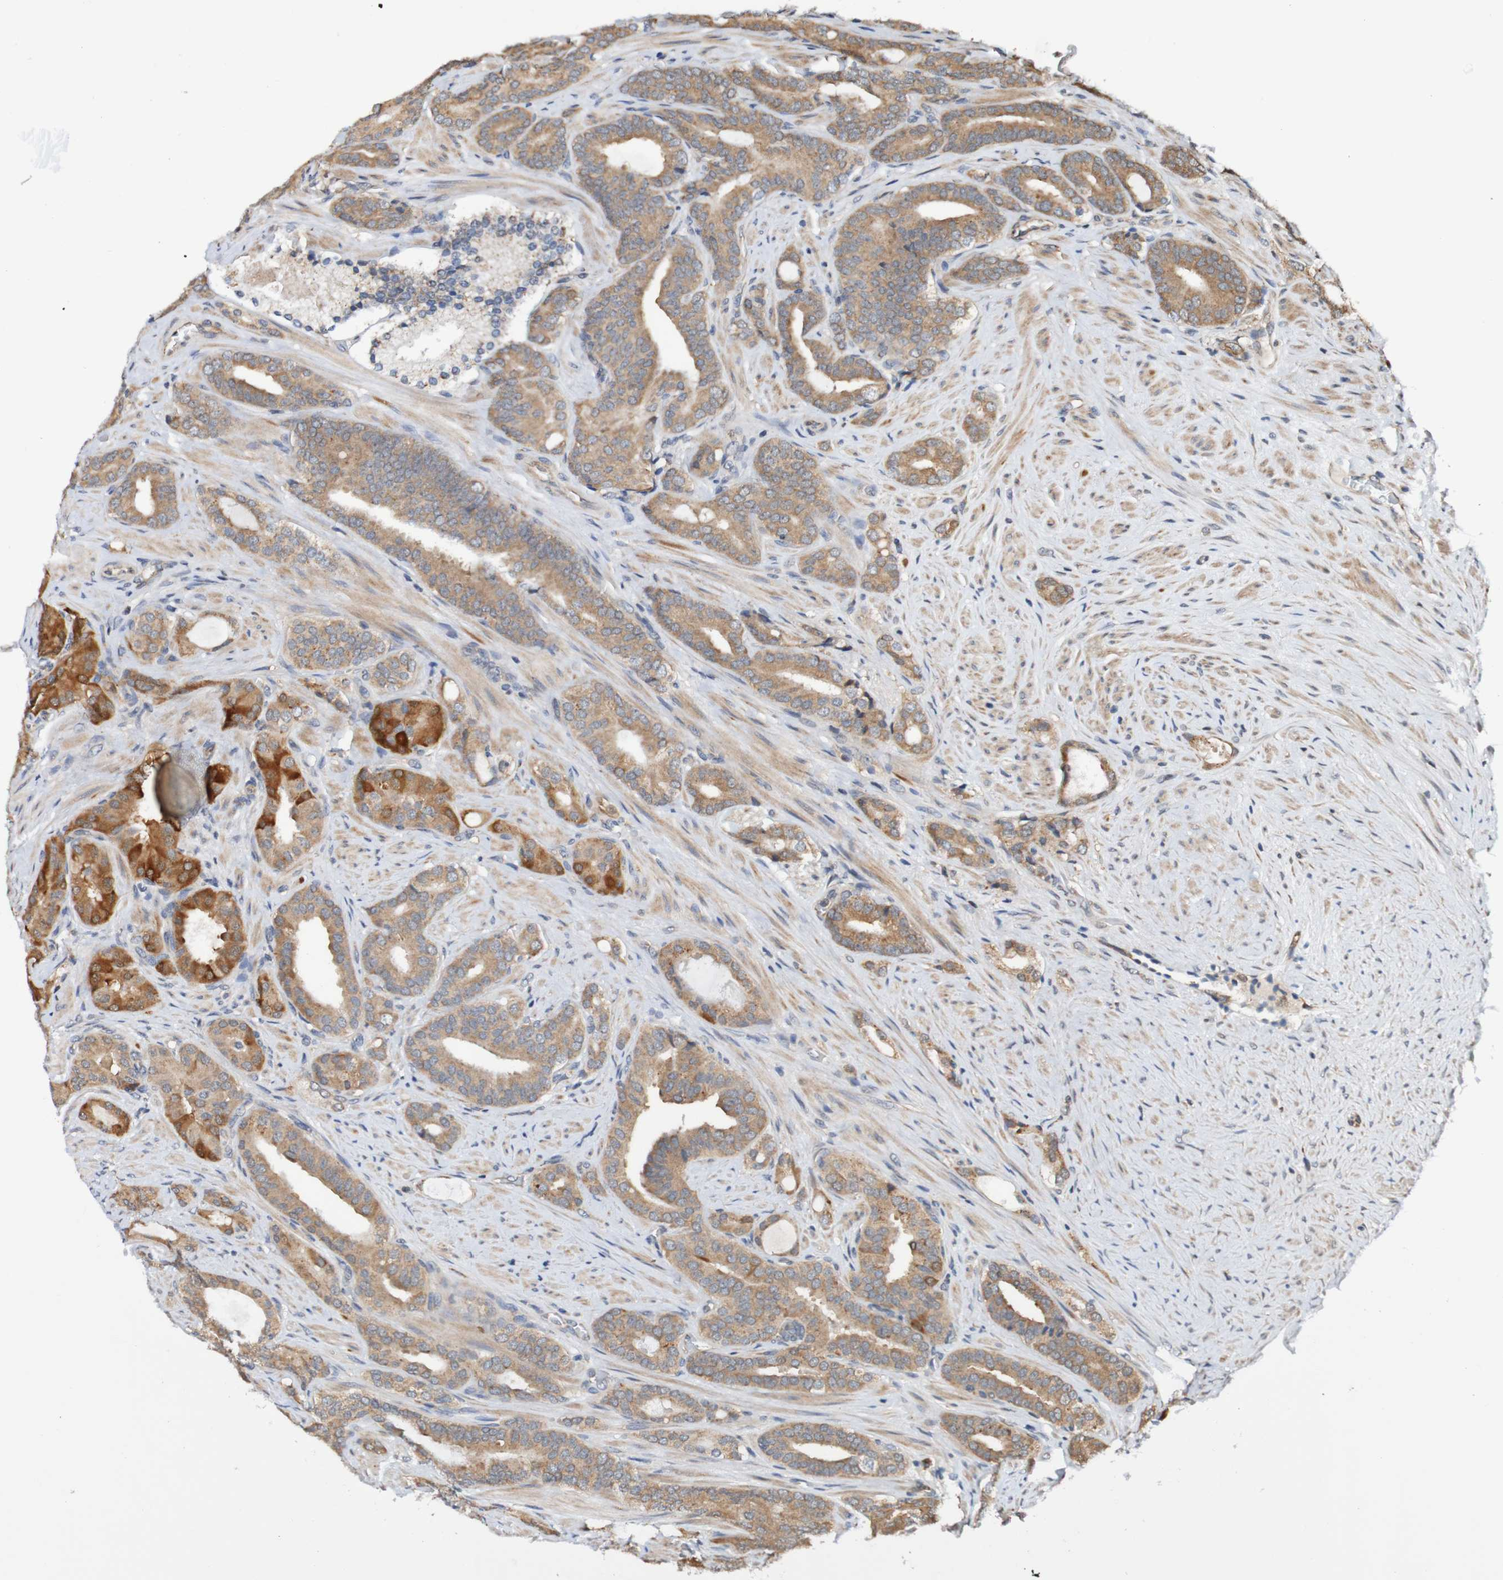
{"staining": {"intensity": "strong", "quantity": "25%-75%", "location": "cytoplasmic/membranous"}, "tissue": "prostate cancer", "cell_type": "Tumor cells", "image_type": "cancer", "snomed": [{"axis": "morphology", "description": "Adenocarcinoma, Low grade"}, {"axis": "topography", "description": "Prostate"}], "caption": "There is high levels of strong cytoplasmic/membranous staining in tumor cells of low-grade adenocarcinoma (prostate), as demonstrated by immunohistochemical staining (brown color).", "gene": "AXIN1", "patient": {"sex": "male", "age": 63}}